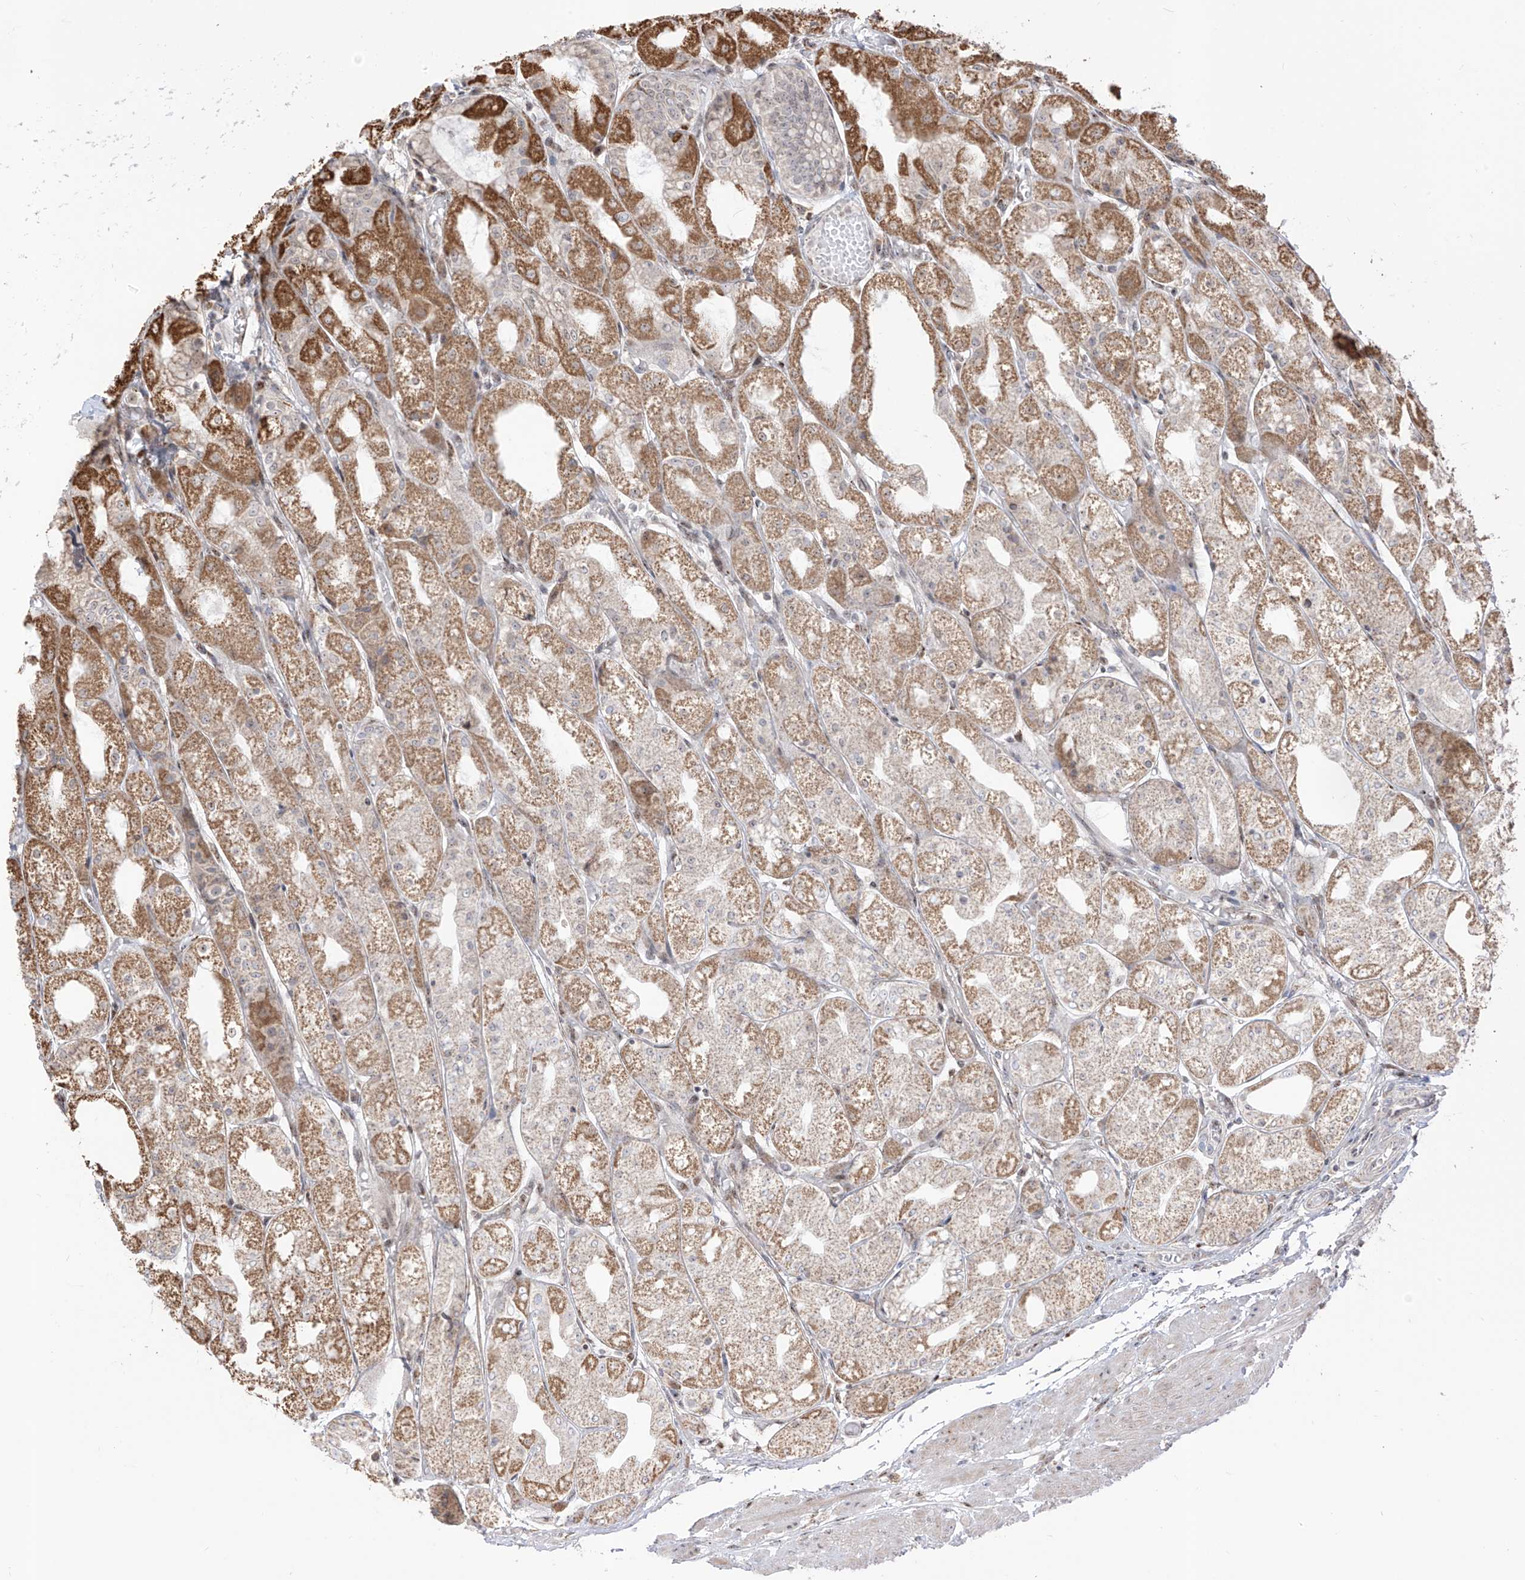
{"staining": {"intensity": "moderate", "quantity": ">75%", "location": "cytoplasmic/membranous,nuclear"}, "tissue": "stomach", "cell_type": "Glandular cells", "image_type": "normal", "snomed": [{"axis": "morphology", "description": "Normal tissue, NOS"}, {"axis": "topography", "description": "Stomach, upper"}], "caption": "This micrograph displays immunohistochemistry (IHC) staining of unremarkable stomach, with medium moderate cytoplasmic/membranous,nuclear expression in about >75% of glandular cells.", "gene": "ZBTB8A", "patient": {"sex": "male", "age": 72}}